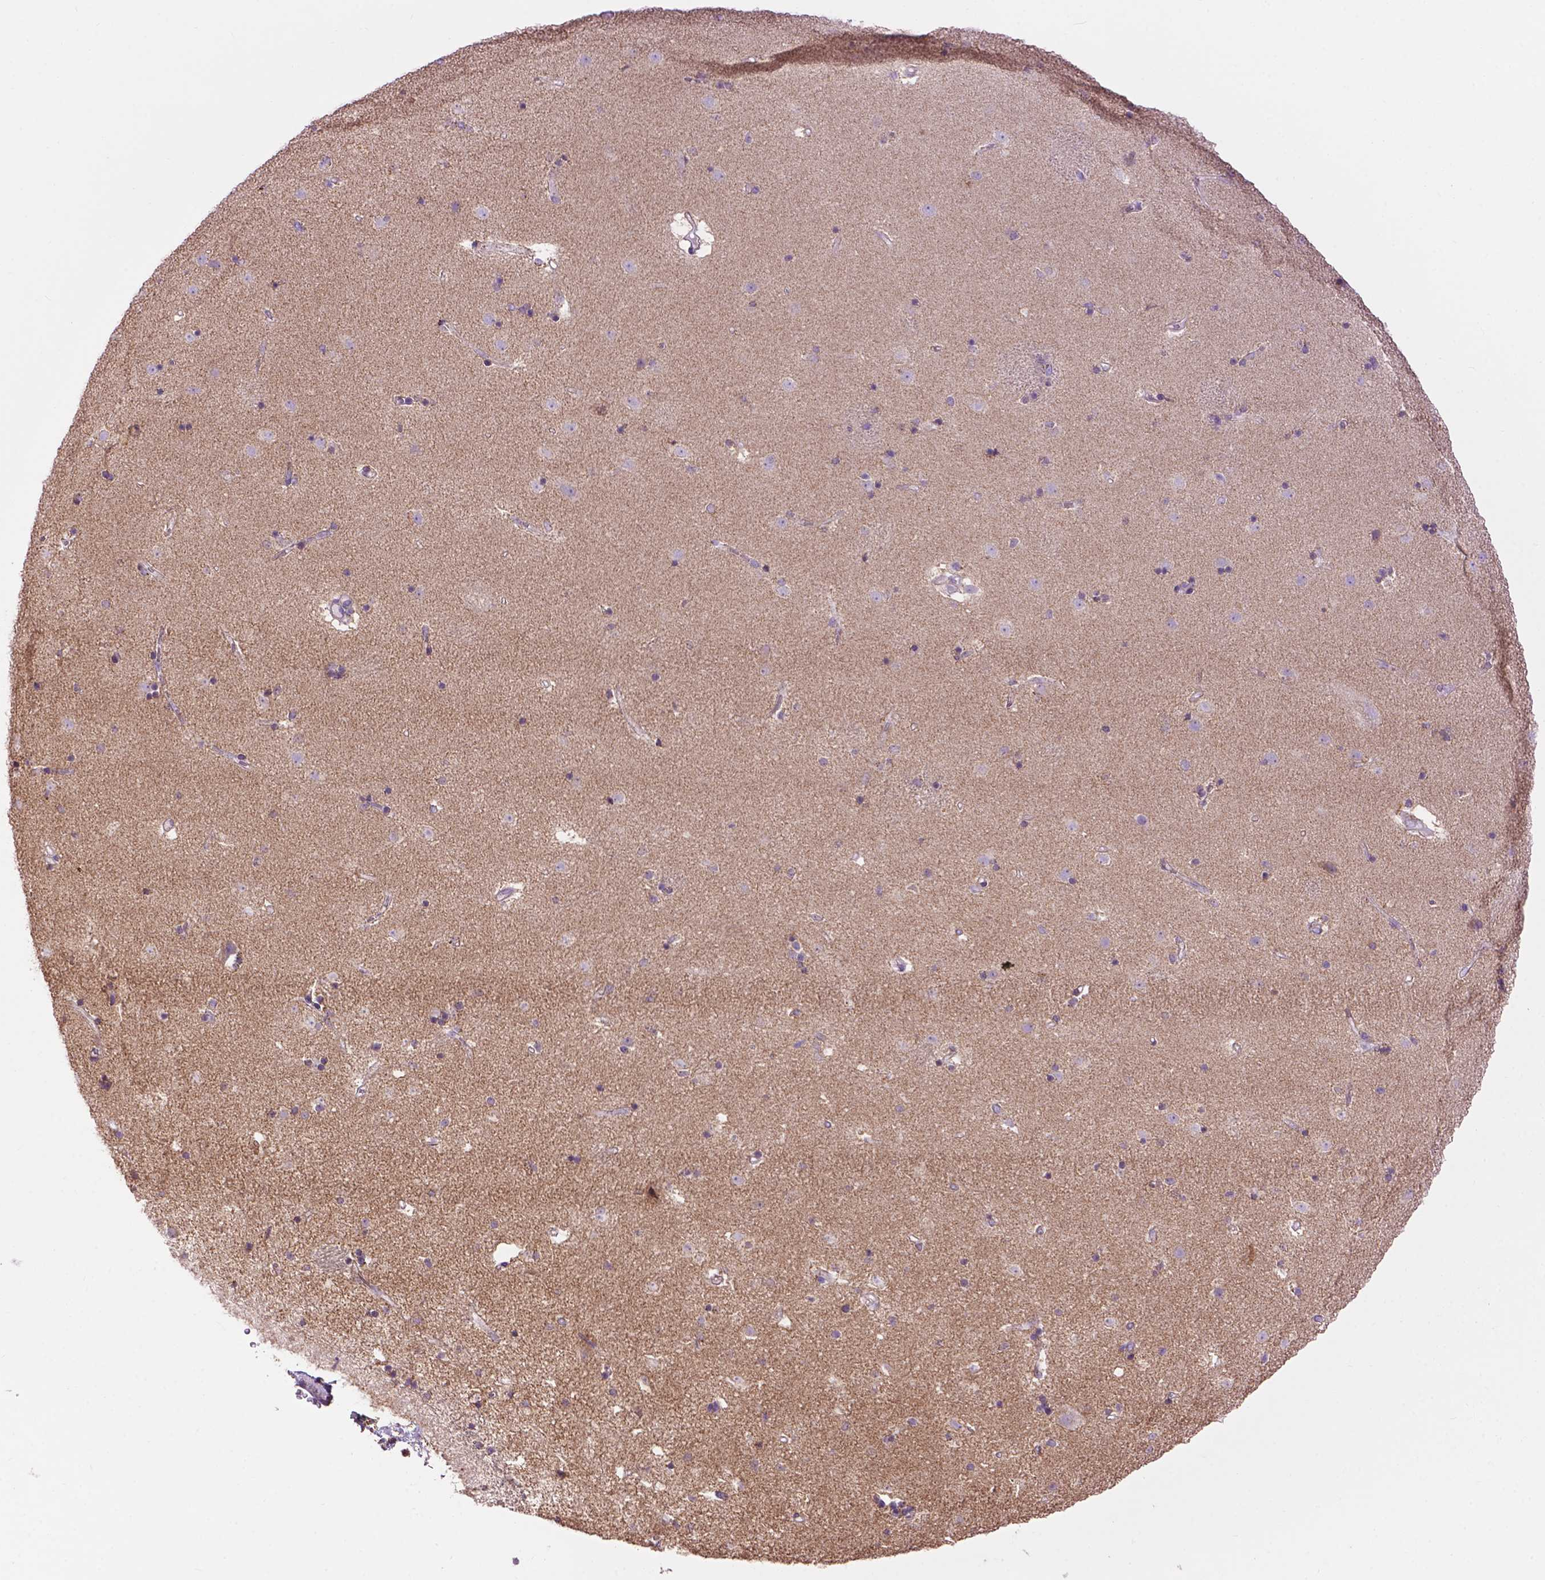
{"staining": {"intensity": "weak", "quantity": "<25%", "location": "cytoplasmic/membranous"}, "tissue": "caudate", "cell_type": "Glial cells", "image_type": "normal", "snomed": [{"axis": "morphology", "description": "Normal tissue, NOS"}, {"axis": "topography", "description": "Lateral ventricle wall"}], "caption": "DAB (3,3'-diaminobenzidine) immunohistochemical staining of benign human caudate shows no significant staining in glial cells. (DAB (3,3'-diaminobenzidine) immunohistochemistry visualized using brightfield microscopy, high magnification).", "gene": "PYCR3", "patient": {"sex": "female", "age": 71}}